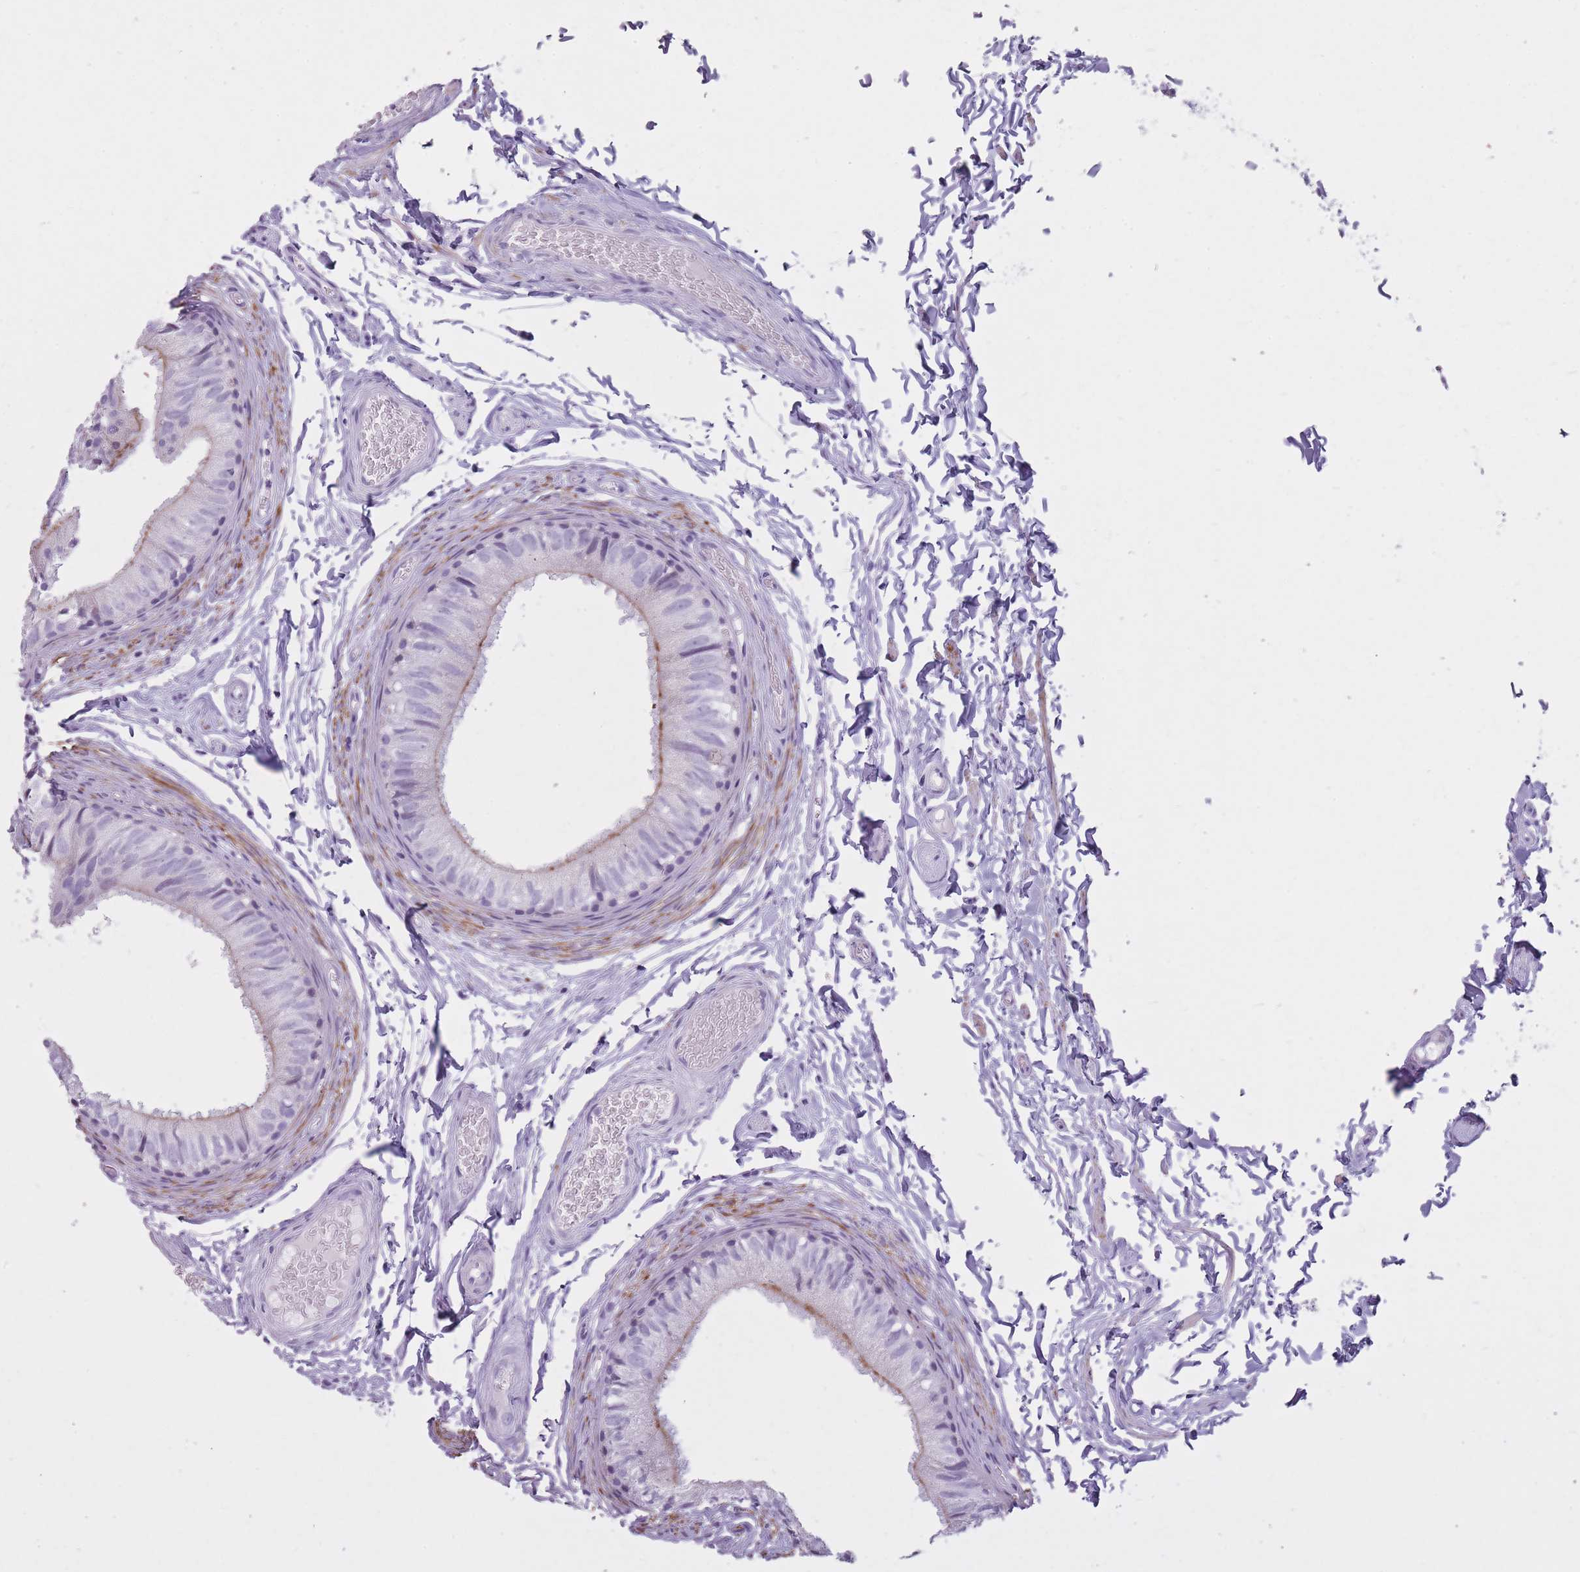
{"staining": {"intensity": "moderate", "quantity": "<25%", "location": "cytoplasmic/membranous"}, "tissue": "epididymis", "cell_type": "Glandular cells", "image_type": "normal", "snomed": [{"axis": "morphology", "description": "Normal tissue, NOS"}, {"axis": "topography", "description": "Epididymis"}], "caption": "Moderate cytoplasmic/membranous expression is present in approximately <25% of glandular cells in normal epididymis.", "gene": "GOLGA6A", "patient": {"sex": "male", "age": 37}}